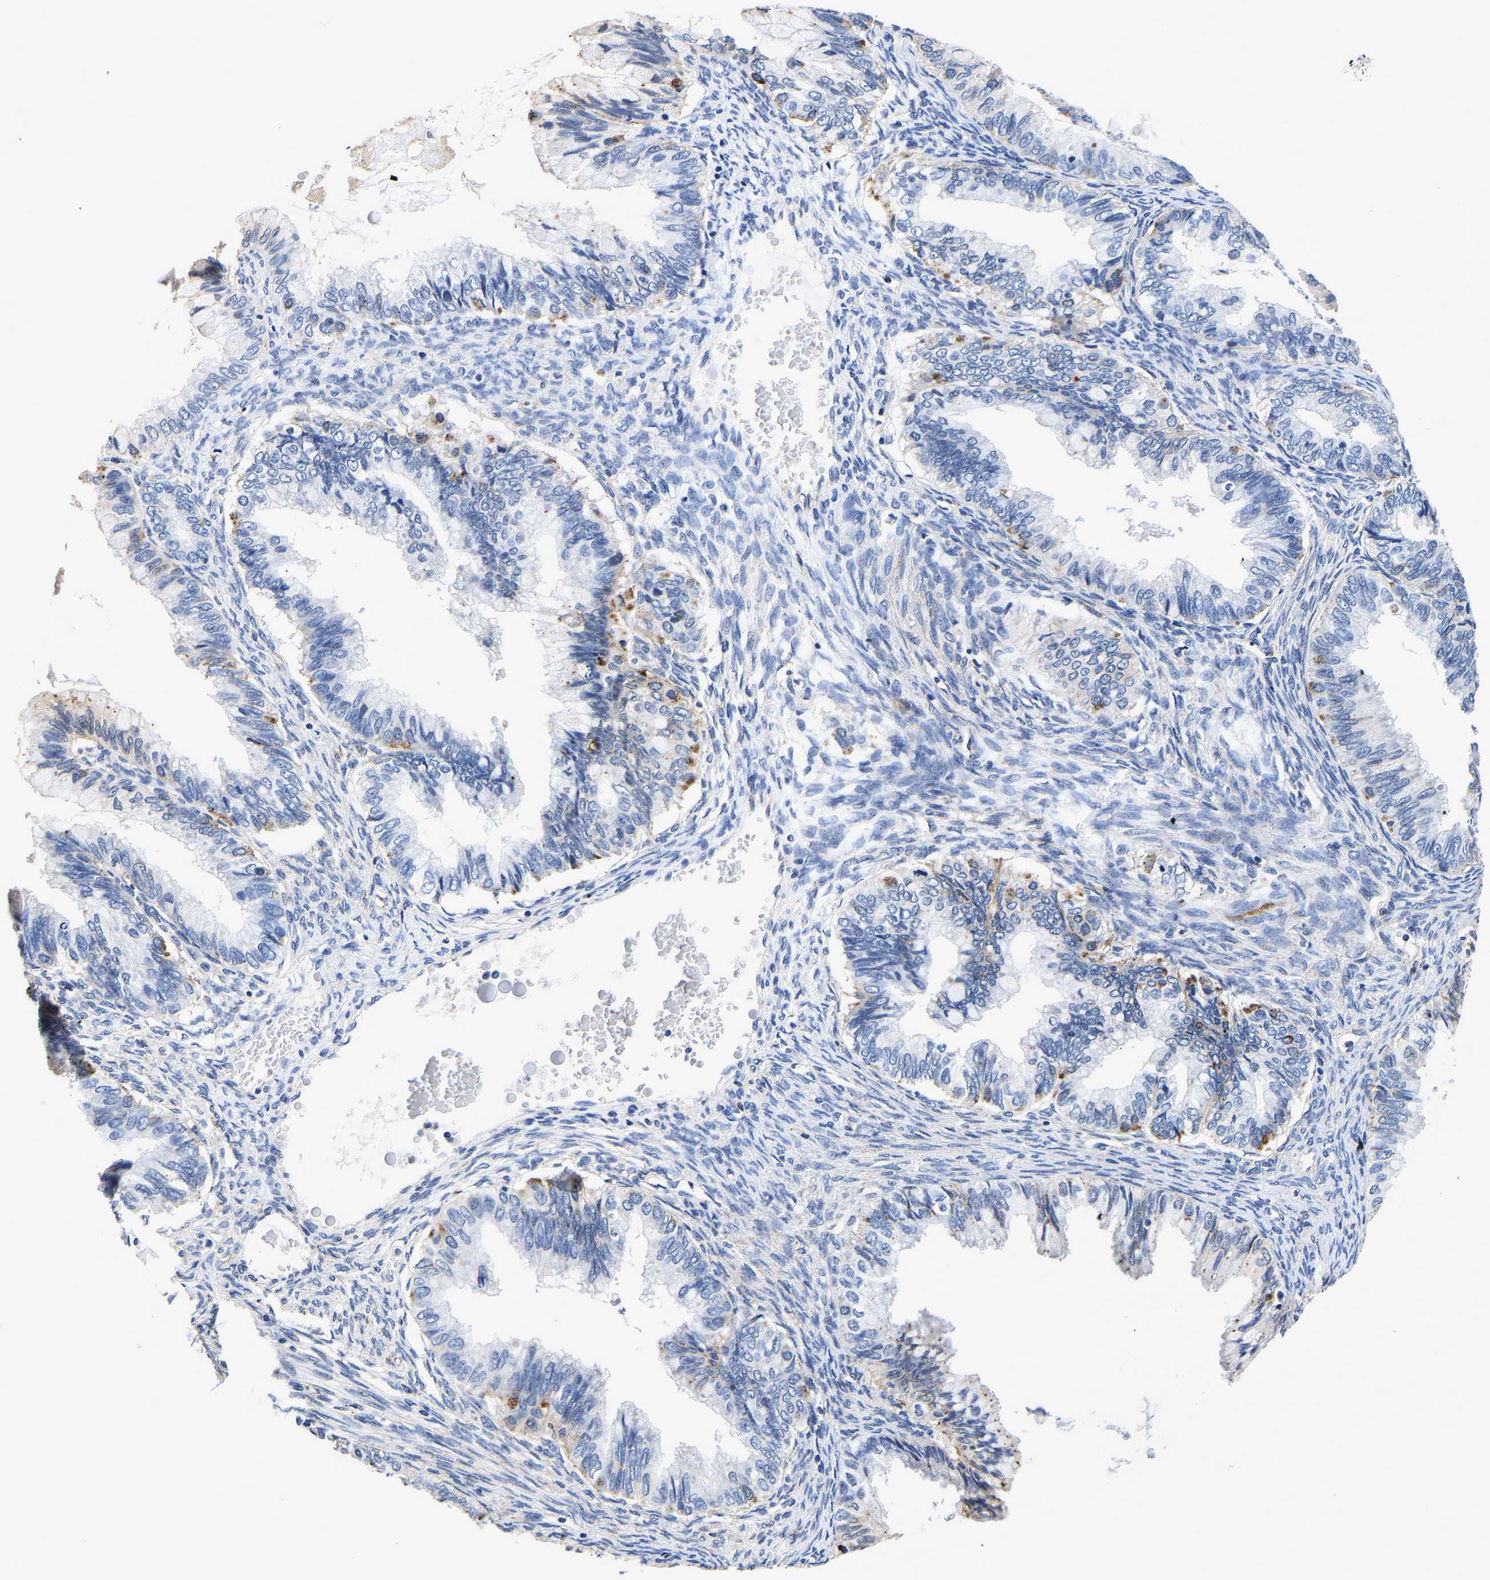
{"staining": {"intensity": "negative", "quantity": "none", "location": "none"}, "tissue": "ovarian cancer", "cell_type": "Tumor cells", "image_type": "cancer", "snomed": [{"axis": "morphology", "description": "Cystadenocarcinoma, mucinous, NOS"}, {"axis": "topography", "description": "Ovary"}], "caption": "Tumor cells are negative for brown protein staining in ovarian cancer. Nuclei are stained in blue.", "gene": "GRN", "patient": {"sex": "female", "age": 80}}